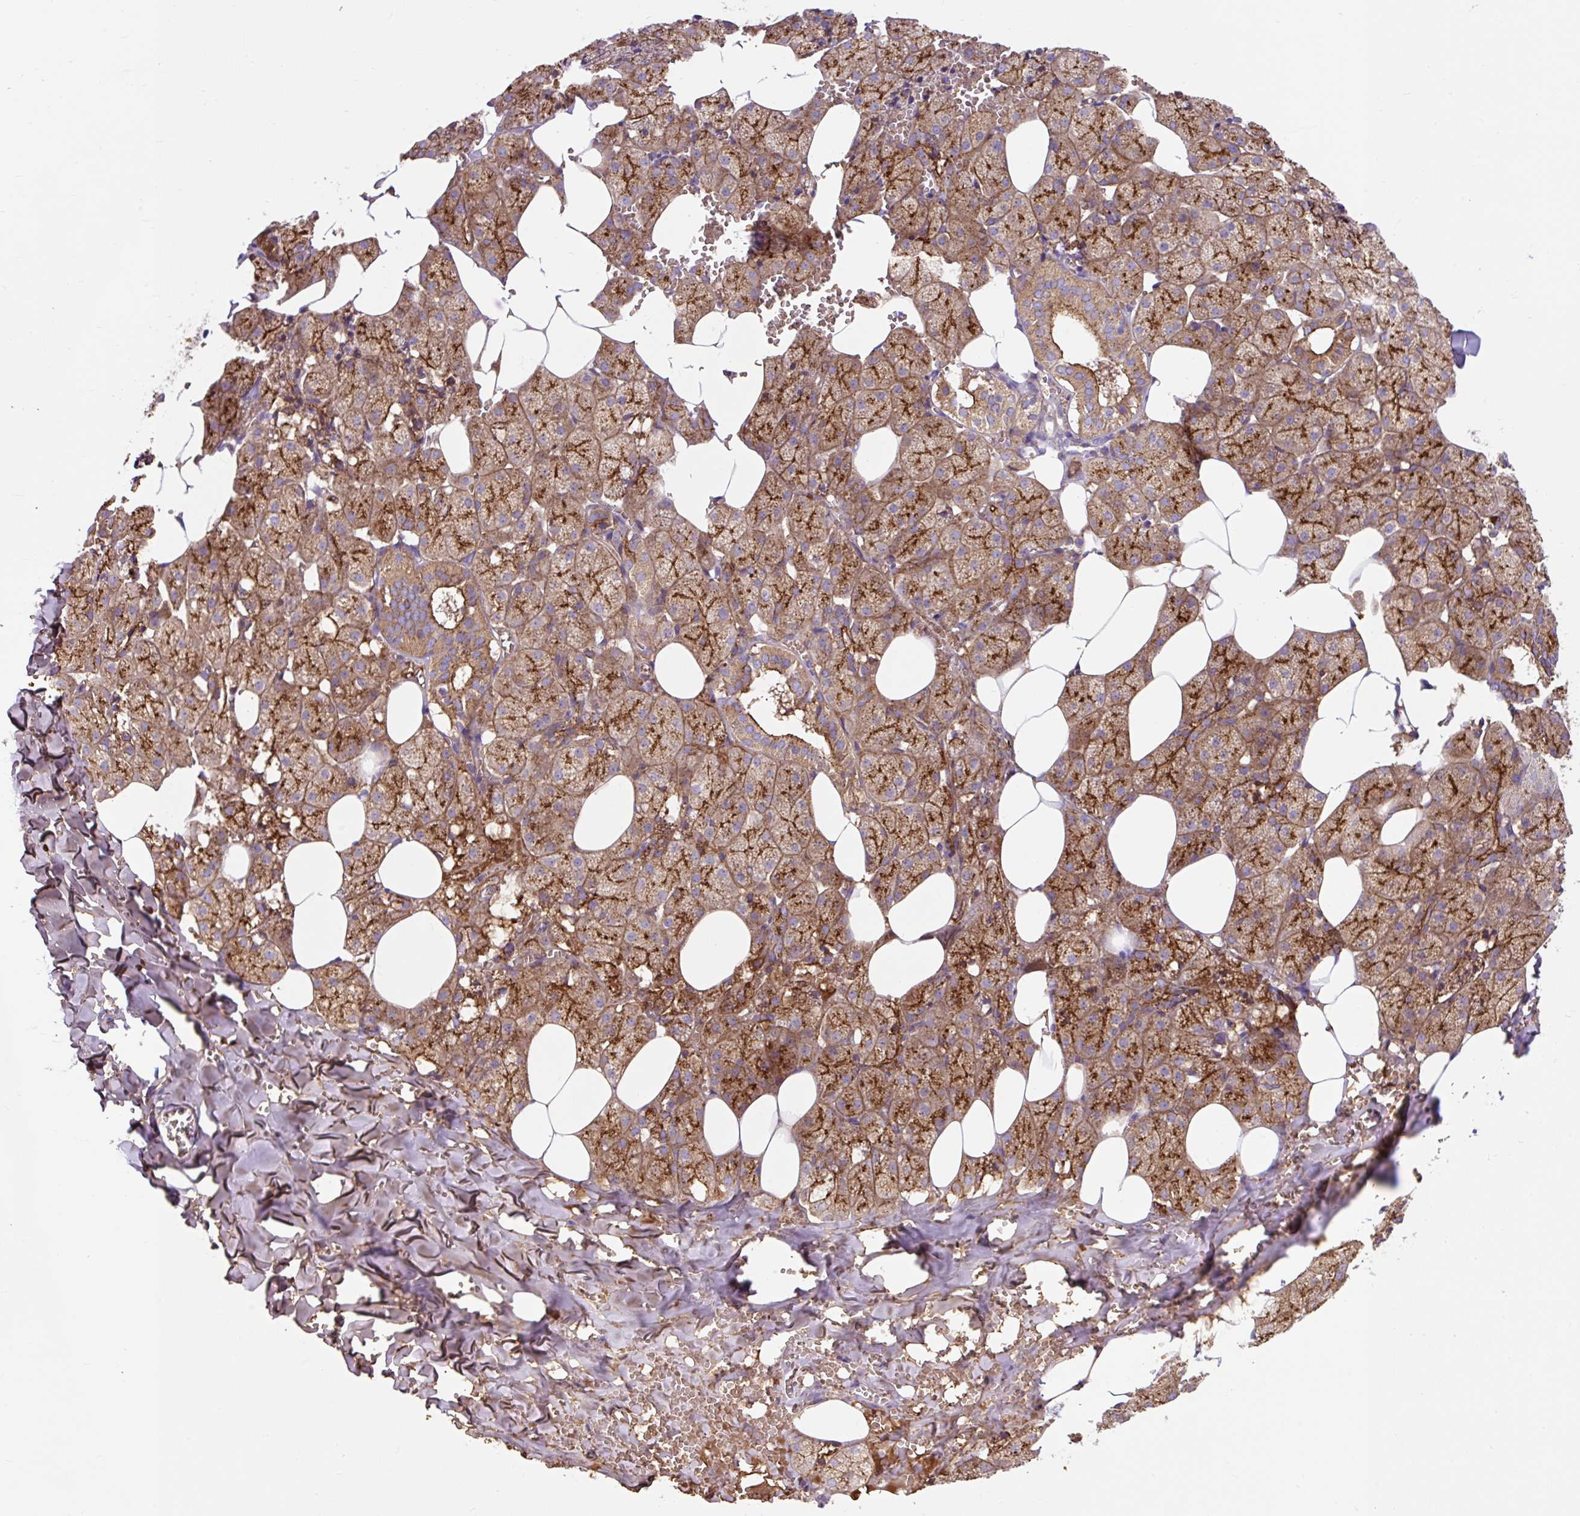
{"staining": {"intensity": "strong", "quantity": ">75%", "location": "cytoplasmic/membranous"}, "tissue": "salivary gland", "cell_type": "Glandular cells", "image_type": "normal", "snomed": [{"axis": "morphology", "description": "Normal tissue, NOS"}, {"axis": "topography", "description": "Salivary gland"}, {"axis": "topography", "description": "Peripheral nerve tissue"}], "caption": "Benign salivary gland reveals strong cytoplasmic/membranous expression in about >75% of glandular cells The protein of interest is shown in brown color, while the nuclei are stained blue..", "gene": "HIP1R", "patient": {"sex": "male", "age": 38}}